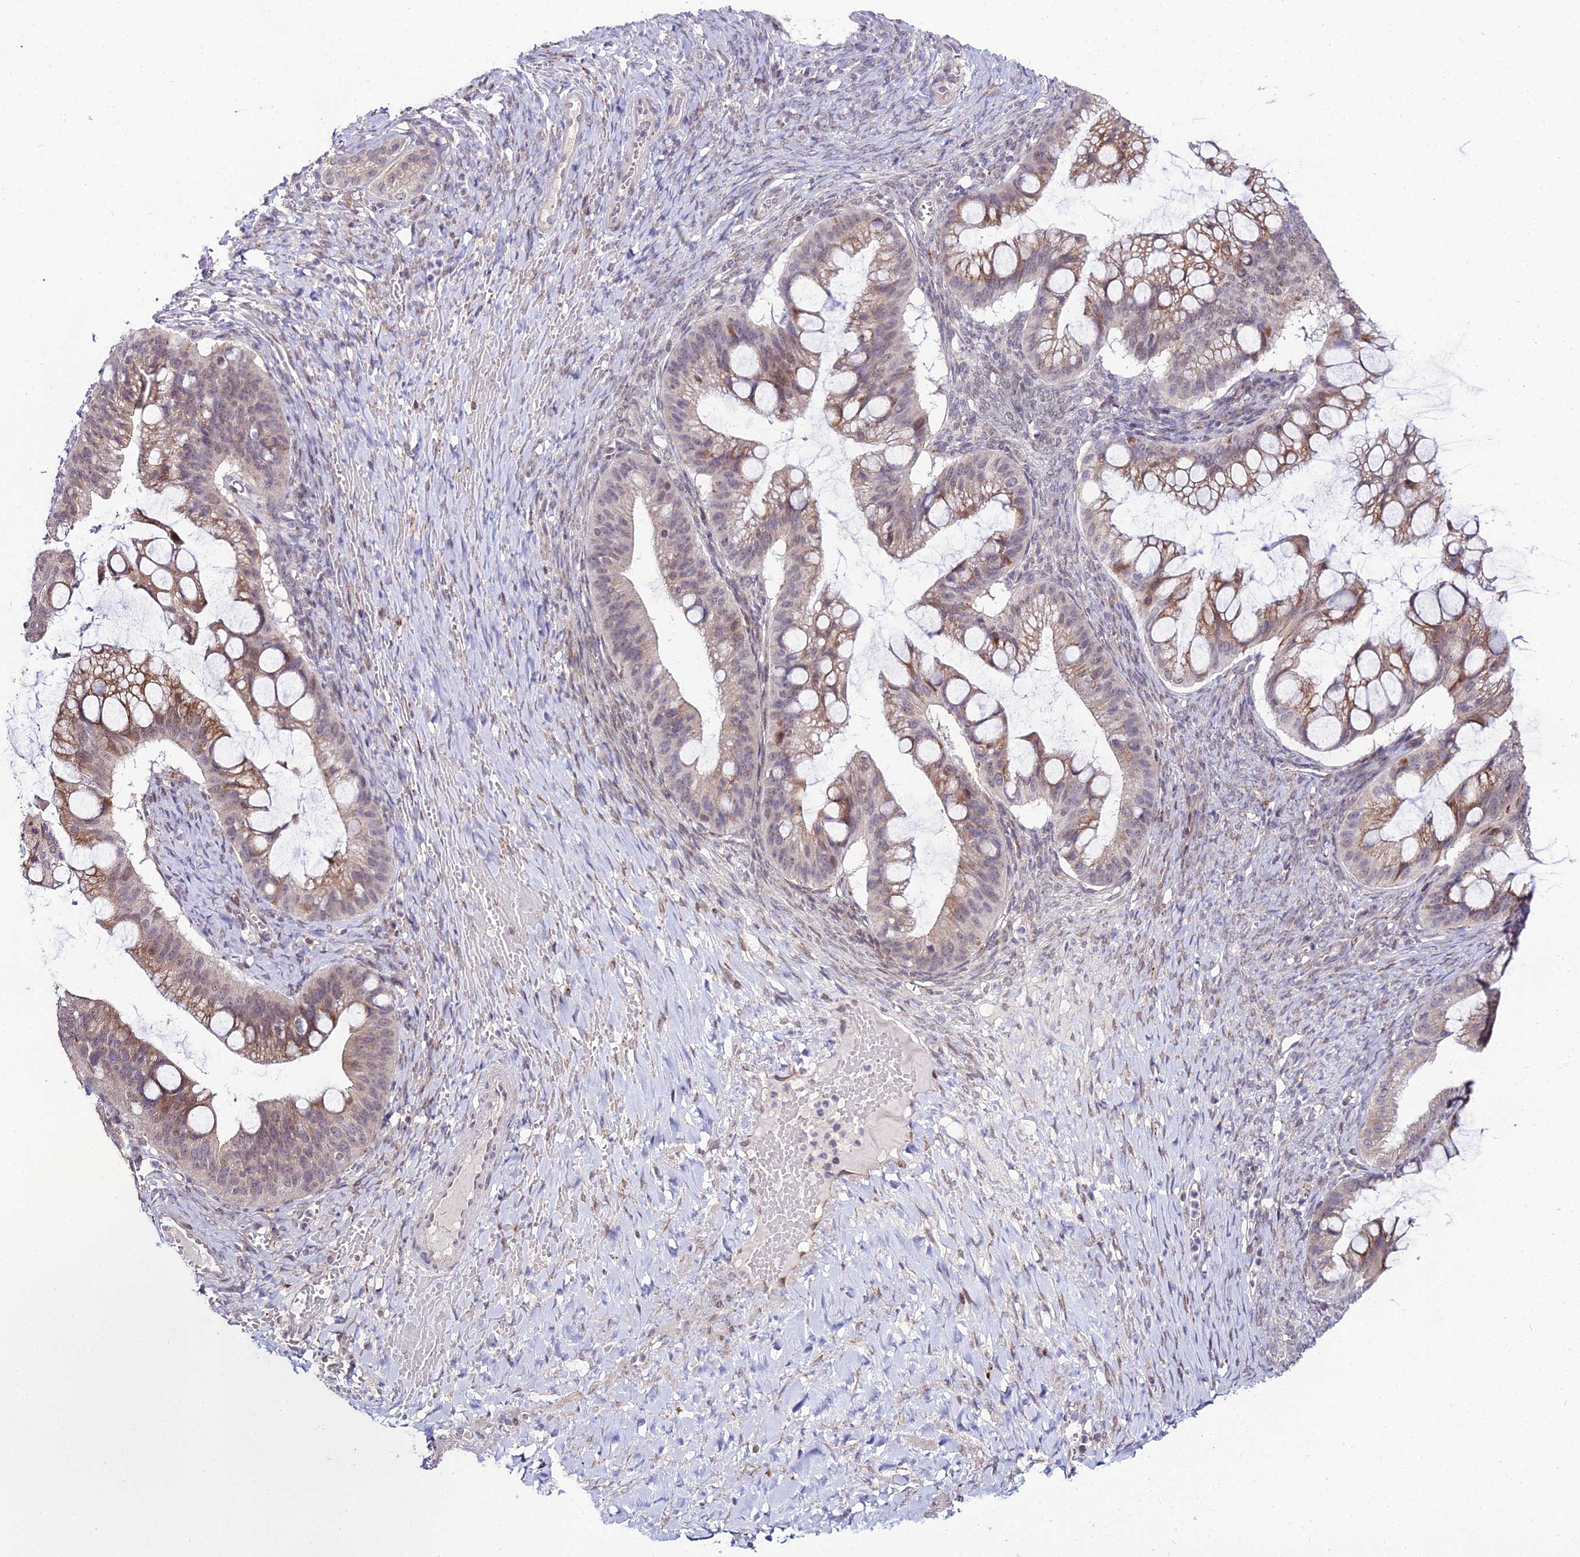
{"staining": {"intensity": "moderate", "quantity": ">75%", "location": "cytoplasmic/membranous"}, "tissue": "ovarian cancer", "cell_type": "Tumor cells", "image_type": "cancer", "snomed": [{"axis": "morphology", "description": "Cystadenocarcinoma, mucinous, NOS"}, {"axis": "topography", "description": "Ovary"}], "caption": "Mucinous cystadenocarcinoma (ovarian) stained with a protein marker exhibits moderate staining in tumor cells.", "gene": "TROAP", "patient": {"sex": "female", "age": 73}}